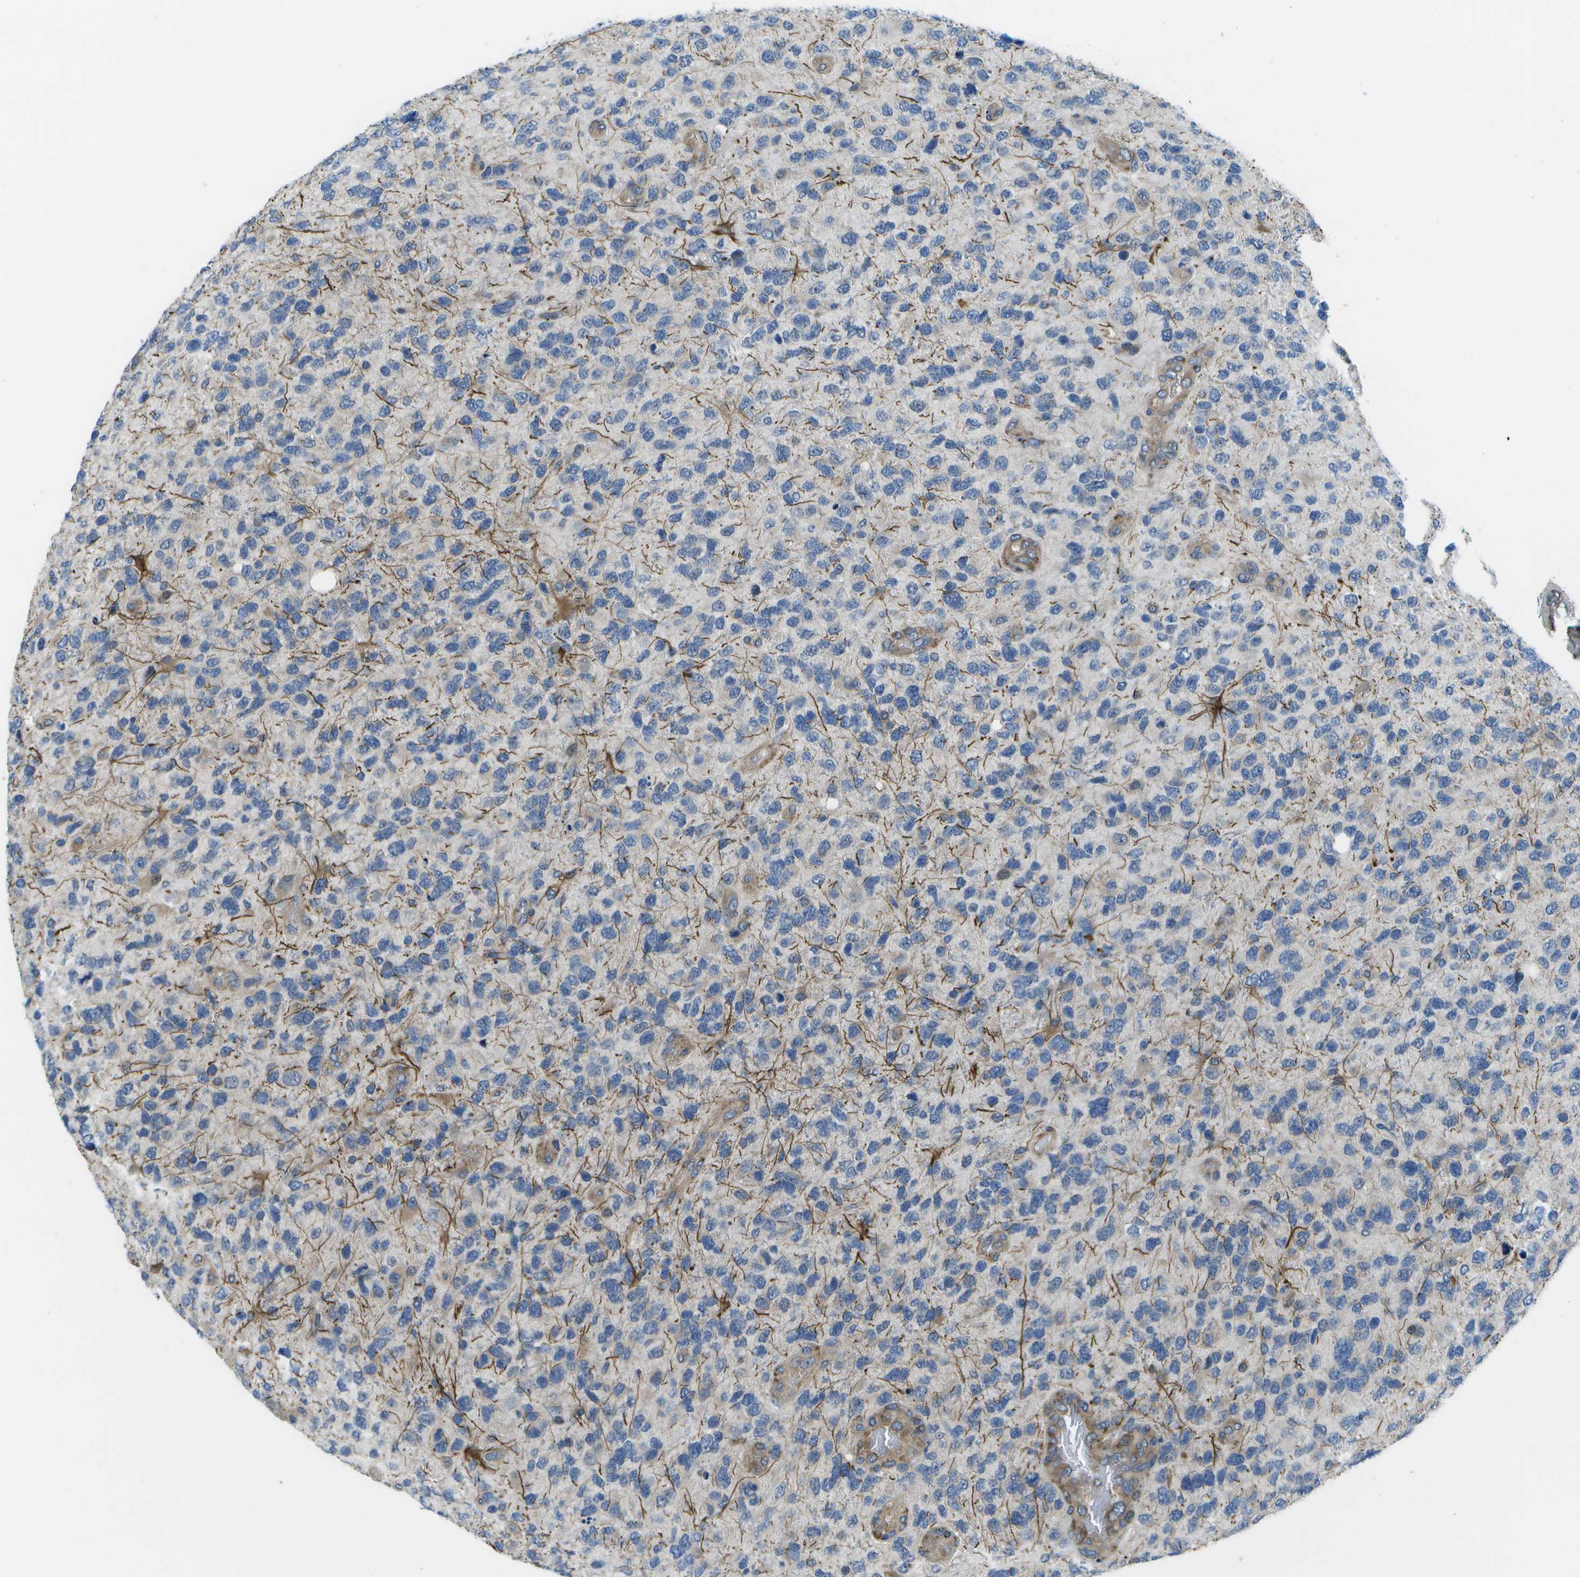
{"staining": {"intensity": "weak", "quantity": "<25%", "location": "cytoplasmic/membranous"}, "tissue": "glioma", "cell_type": "Tumor cells", "image_type": "cancer", "snomed": [{"axis": "morphology", "description": "Glioma, malignant, High grade"}, {"axis": "topography", "description": "Brain"}], "caption": "Tumor cells show no significant expression in glioma.", "gene": "P3H1", "patient": {"sex": "female", "age": 58}}